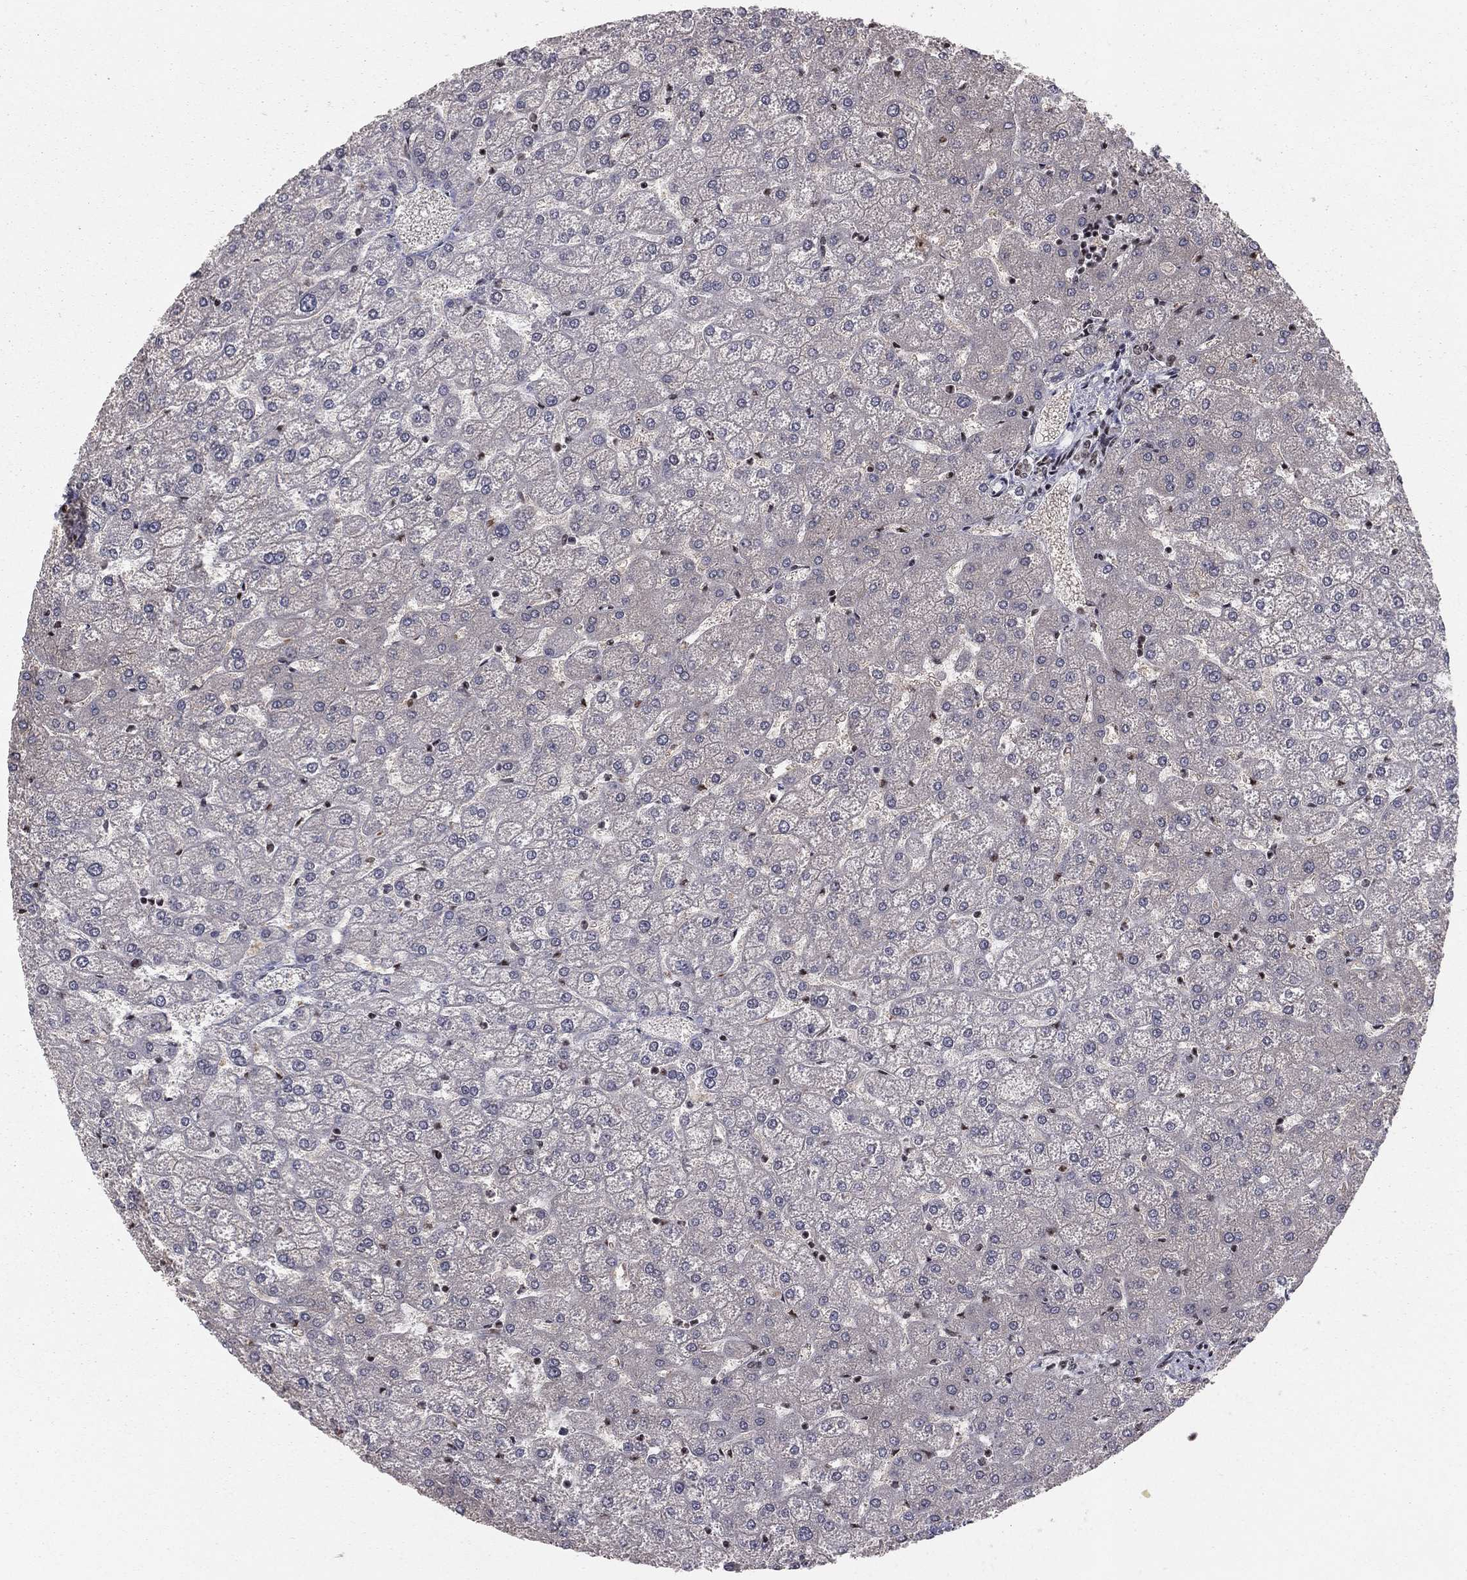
{"staining": {"intensity": "moderate", "quantity": ">75%", "location": "nuclear"}, "tissue": "liver", "cell_type": "Cholangiocytes", "image_type": "normal", "snomed": [{"axis": "morphology", "description": "Normal tissue, NOS"}, {"axis": "topography", "description": "Liver"}], "caption": "Human liver stained for a protein (brown) demonstrates moderate nuclear positive staining in approximately >75% of cholangiocytes.", "gene": "NFYB", "patient": {"sex": "female", "age": 32}}